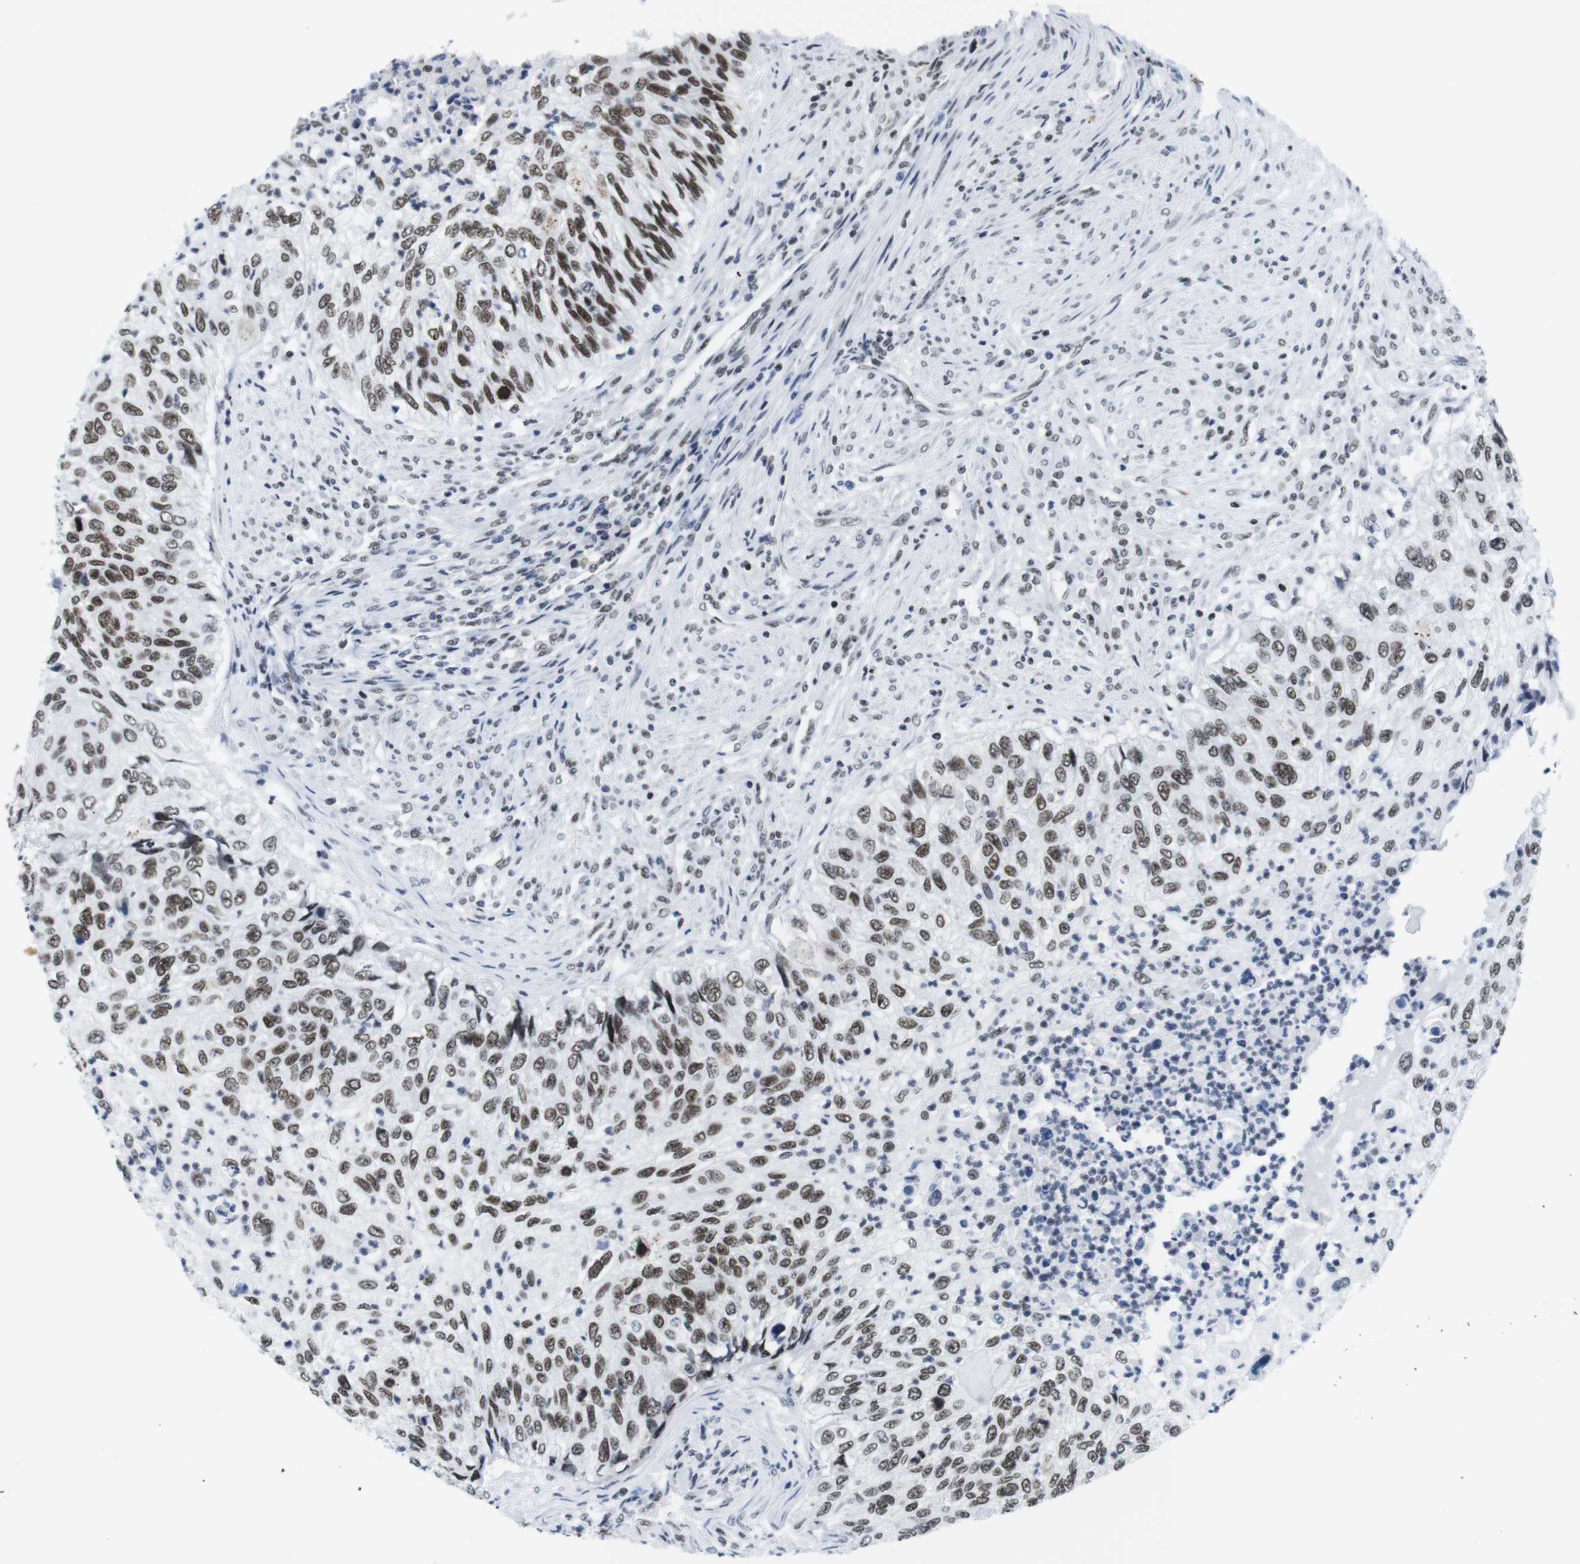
{"staining": {"intensity": "moderate", "quantity": ">75%", "location": "nuclear"}, "tissue": "urothelial cancer", "cell_type": "Tumor cells", "image_type": "cancer", "snomed": [{"axis": "morphology", "description": "Urothelial carcinoma, High grade"}, {"axis": "topography", "description": "Urinary bladder"}], "caption": "This is a micrograph of IHC staining of urothelial cancer, which shows moderate positivity in the nuclear of tumor cells.", "gene": "IFI16", "patient": {"sex": "female", "age": 60}}